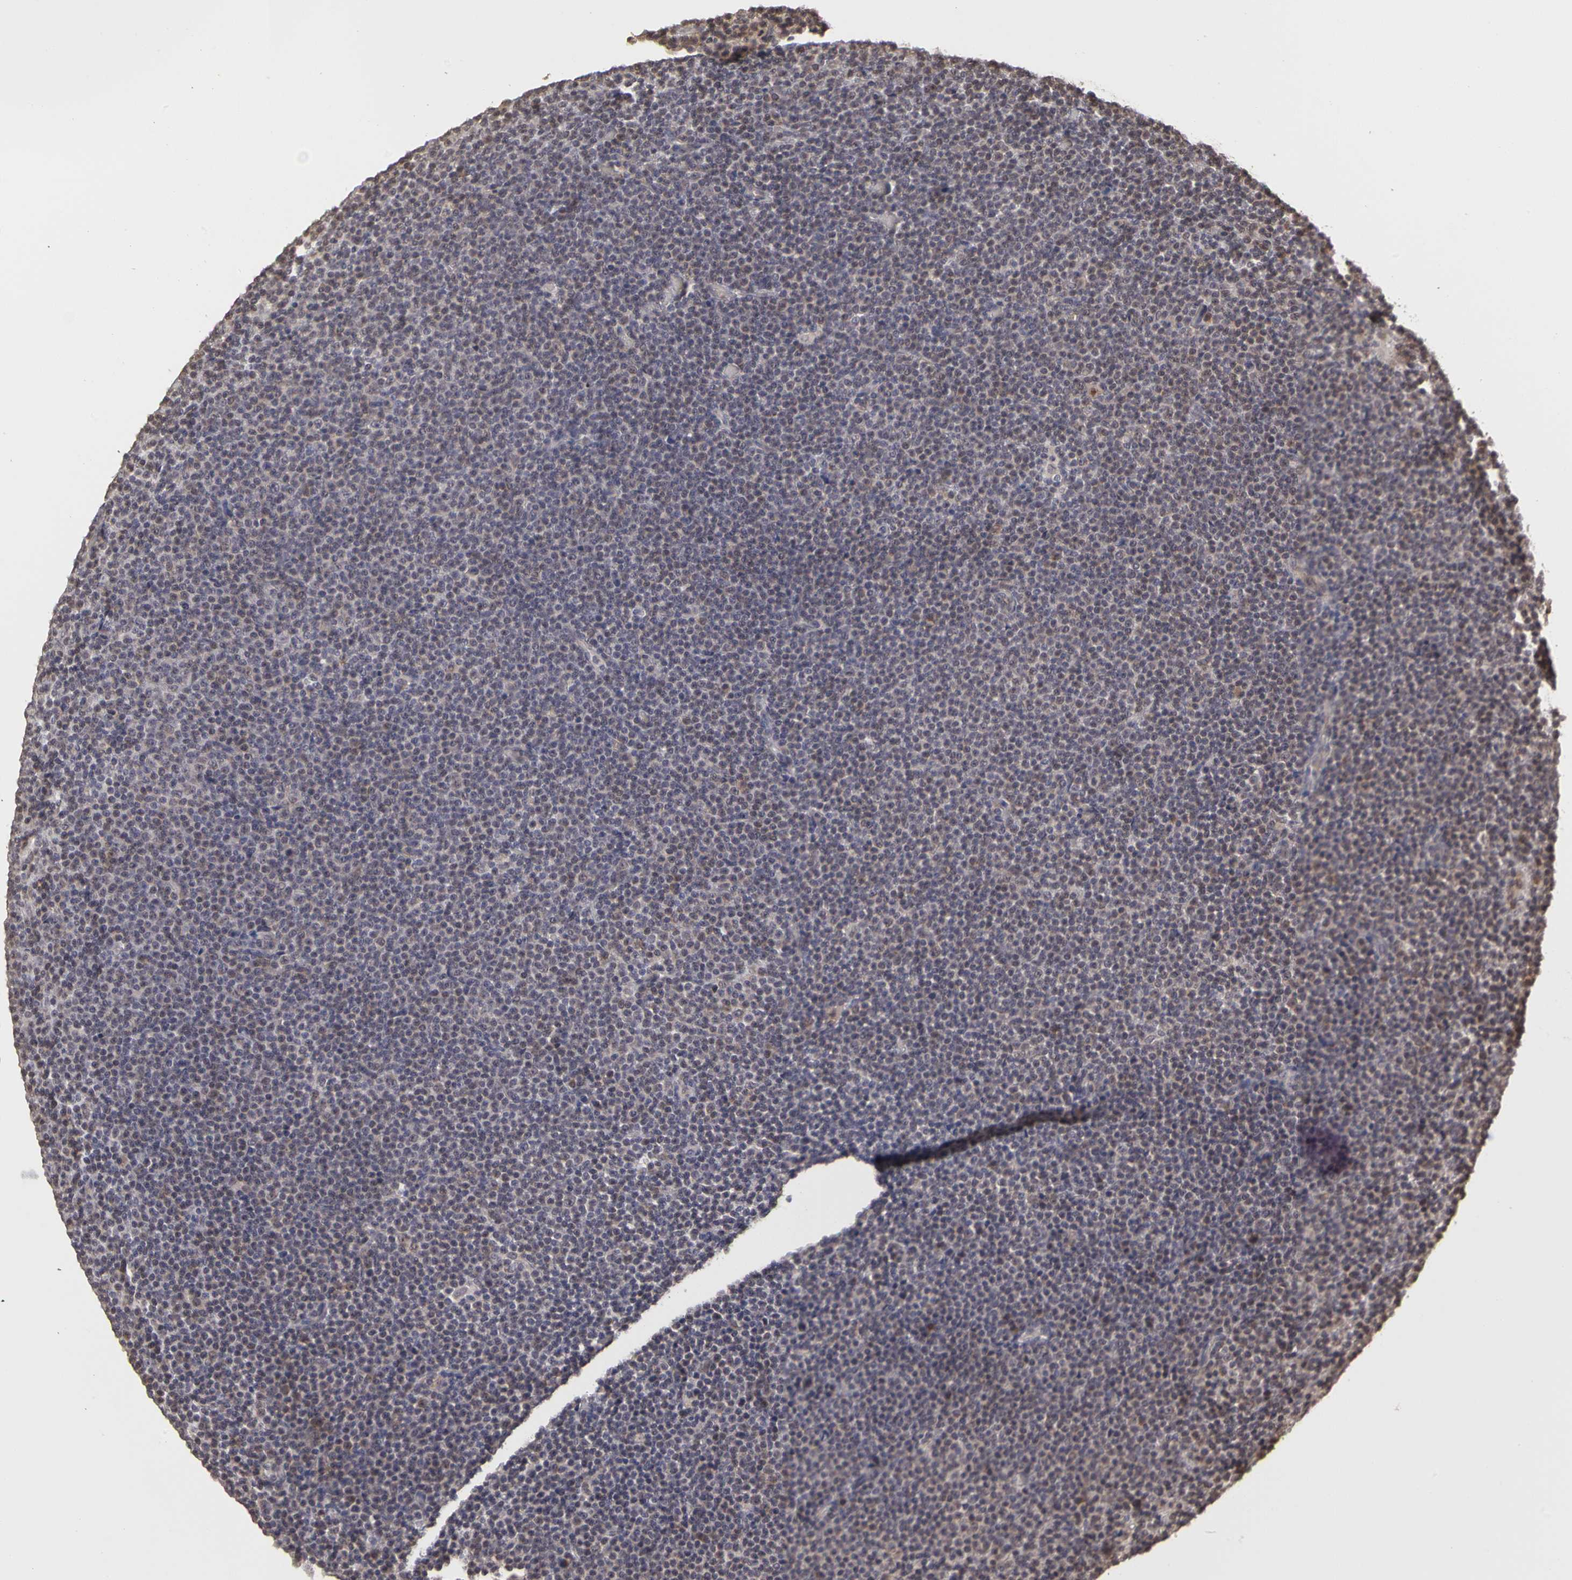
{"staining": {"intensity": "weak", "quantity": "<25%", "location": "cytoplasmic/membranous"}, "tissue": "lymphoma", "cell_type": "Tumor cells", "image_type": "cancer", "snomed": [{"axis": "morphology", "description": "Malignant lymphoma, non-Hodgkin's type, Low grade"}, {"axis": "topography", "description": "Lymph node"}], "caption": "An IHC histopathology image of lymphoma is shown. There is no staining in tumor cells of lymphoma.", "gene": "FRMD7", "patient": {"sex": "female", "age": 69}}